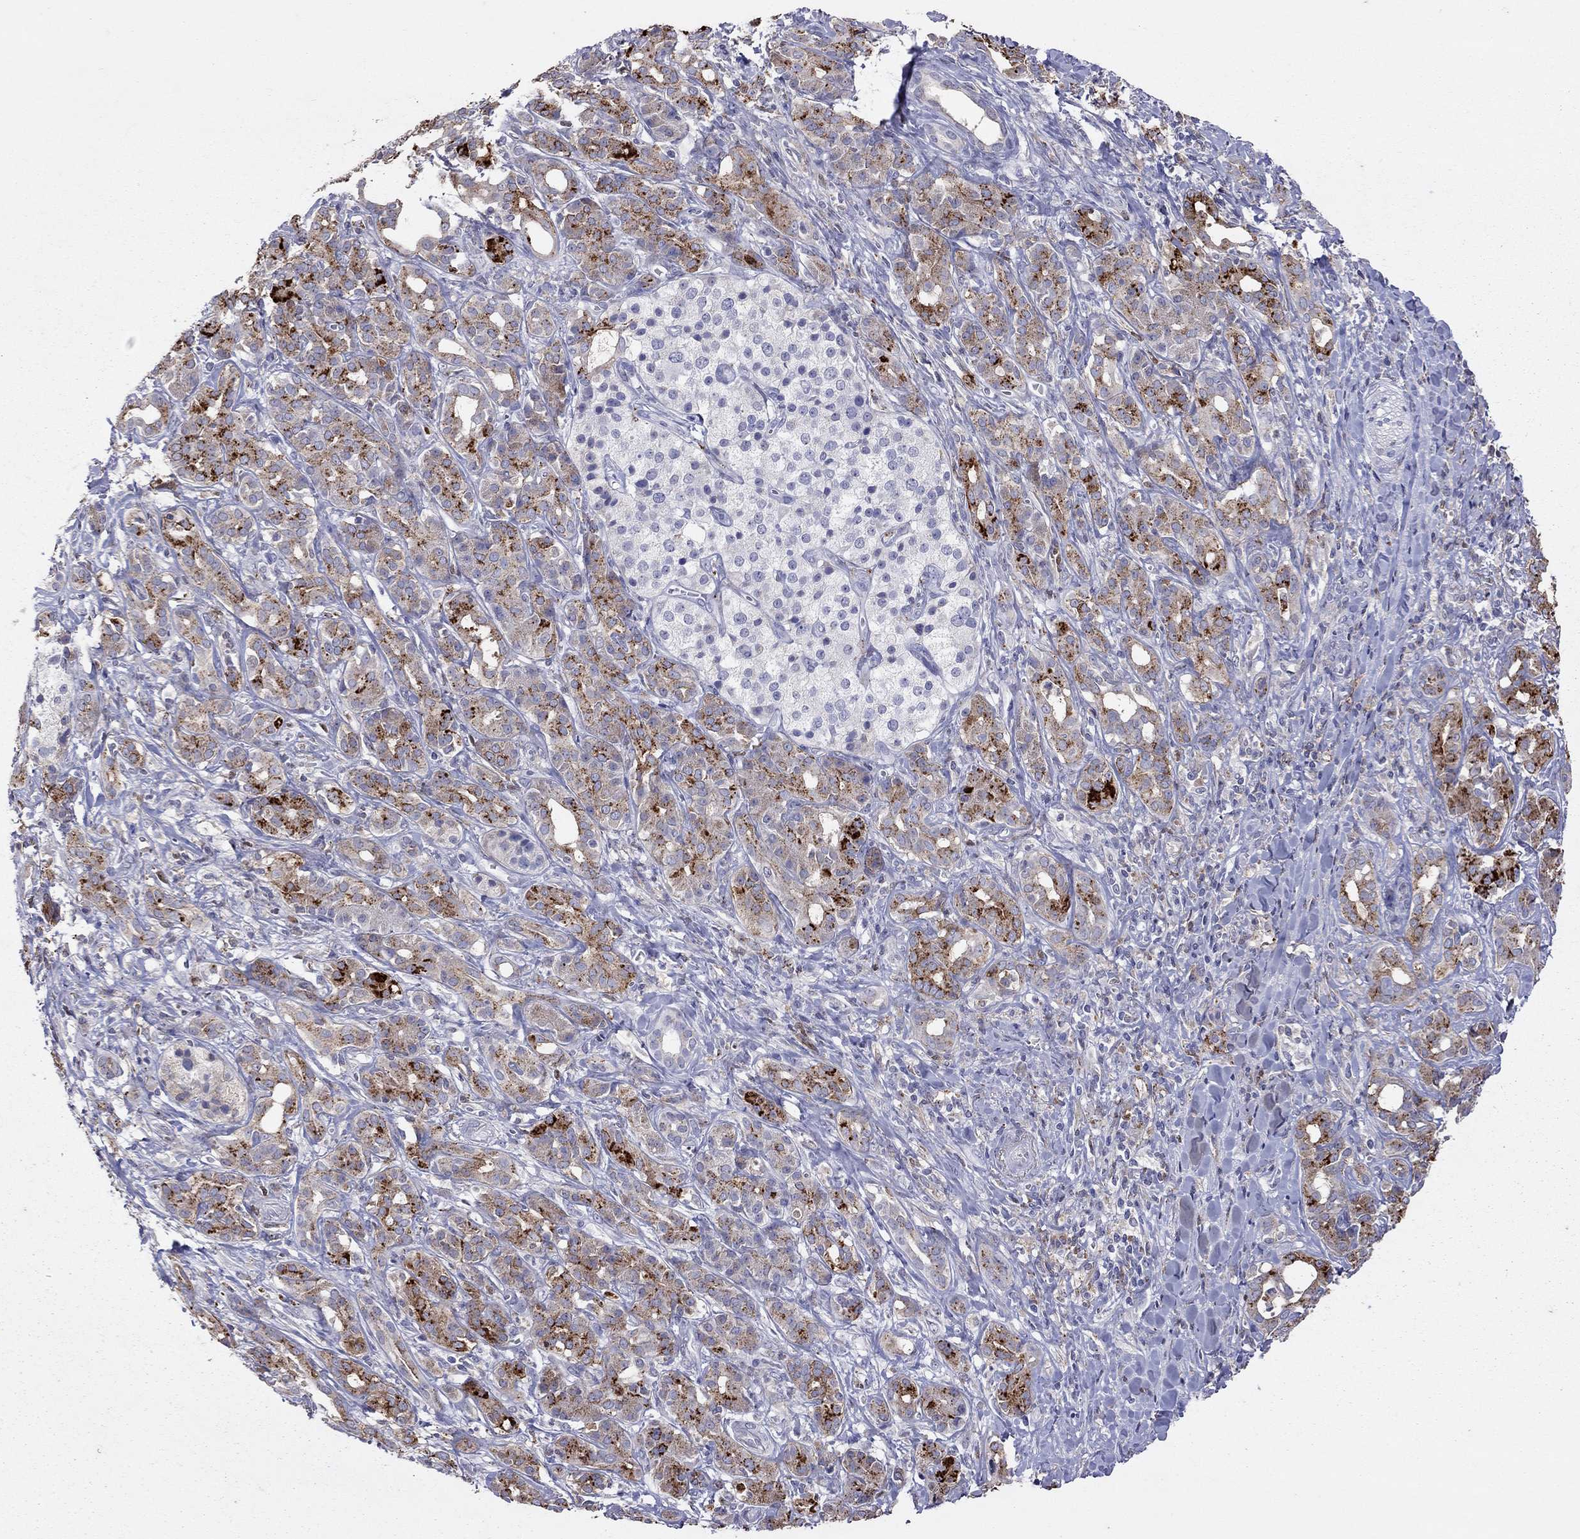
{"staining": {"intensity": "moderate", "quantity": "25%-75%", "location": "cytoplasmic/membranous"}, "tissue": "pancreatic cancer", "cell_type": "Tumor cells", "image_type": "cancer", "snomed": [{"axis": "morphology", "description": "Adenocarcinoma, NOS"}, {"axis": "topography", "description": "Pancreas"}], "caption": "Pancreatic adenocarcinoma stained with DAB IHC reveals medium levels of moderate cytoplasmic/membranous positivity in about 25%-75% of tumor cells. The protein is shown in brown color, while the nuclei are stained blue.", "gene": "SERPINA3", "patient": {"sex": "male", "age": 61}}